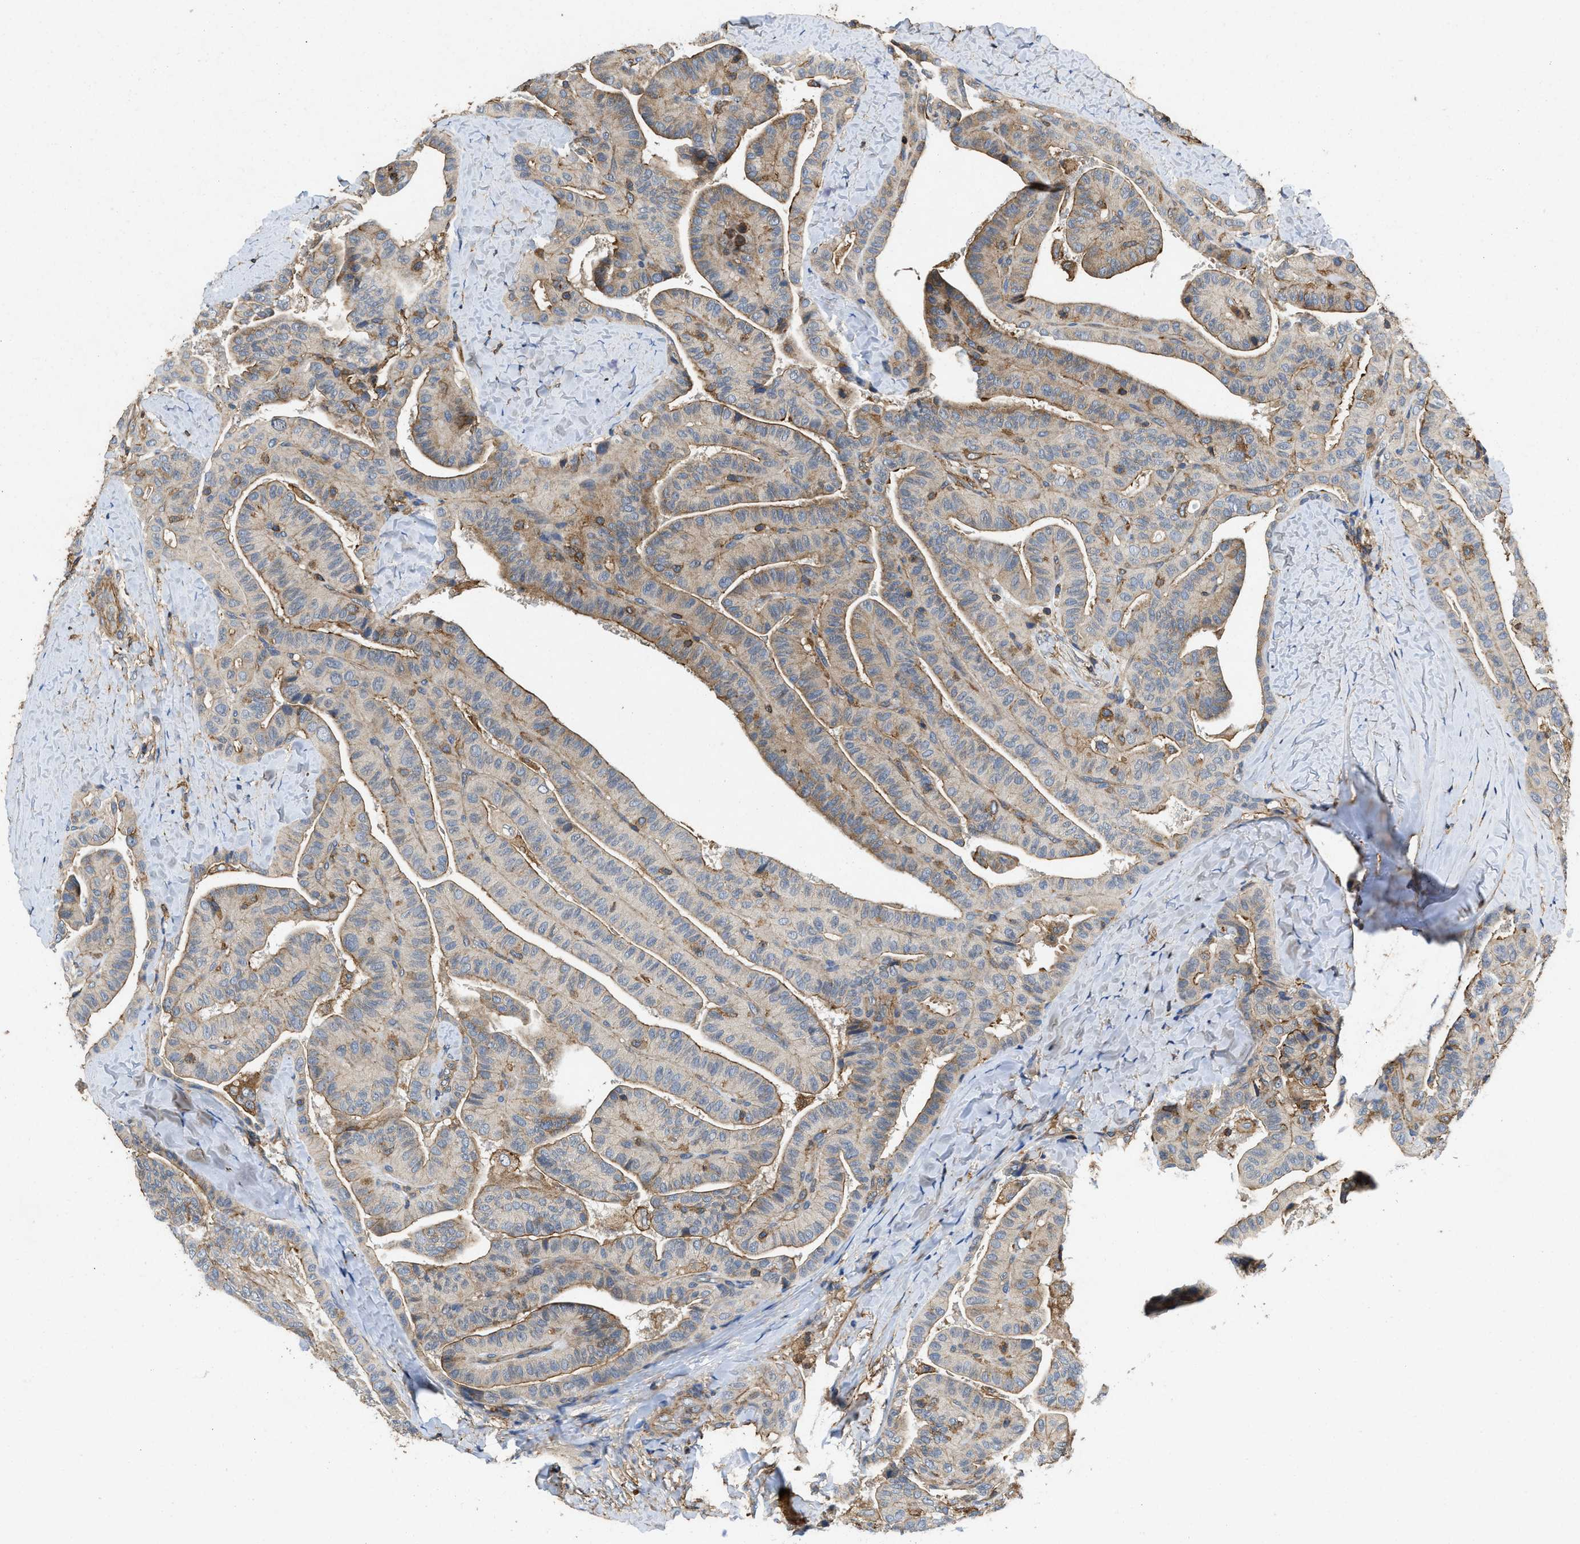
{"staining": {"intensity": "weak", "quantity": ">75%", "location": "cytoplasmic/membranous"}, "tissue": "thyroid cancer", "cell_type": "Tumor cells", "image_type": "cancer", "snomed": [{"axis": "morphology", "description": "Papillary adenocarcinoma, NOS"}, {"axis": "topography", "description": "Thyroid gland"}], "caption": "Weak cytoplasmic/membranous protein expression is present in approximately >75% of tumor cells in thyroid papillary adenocarcinoma.", "gene": "LINGO2", "patient": {"sex": "male", "age": 77}}